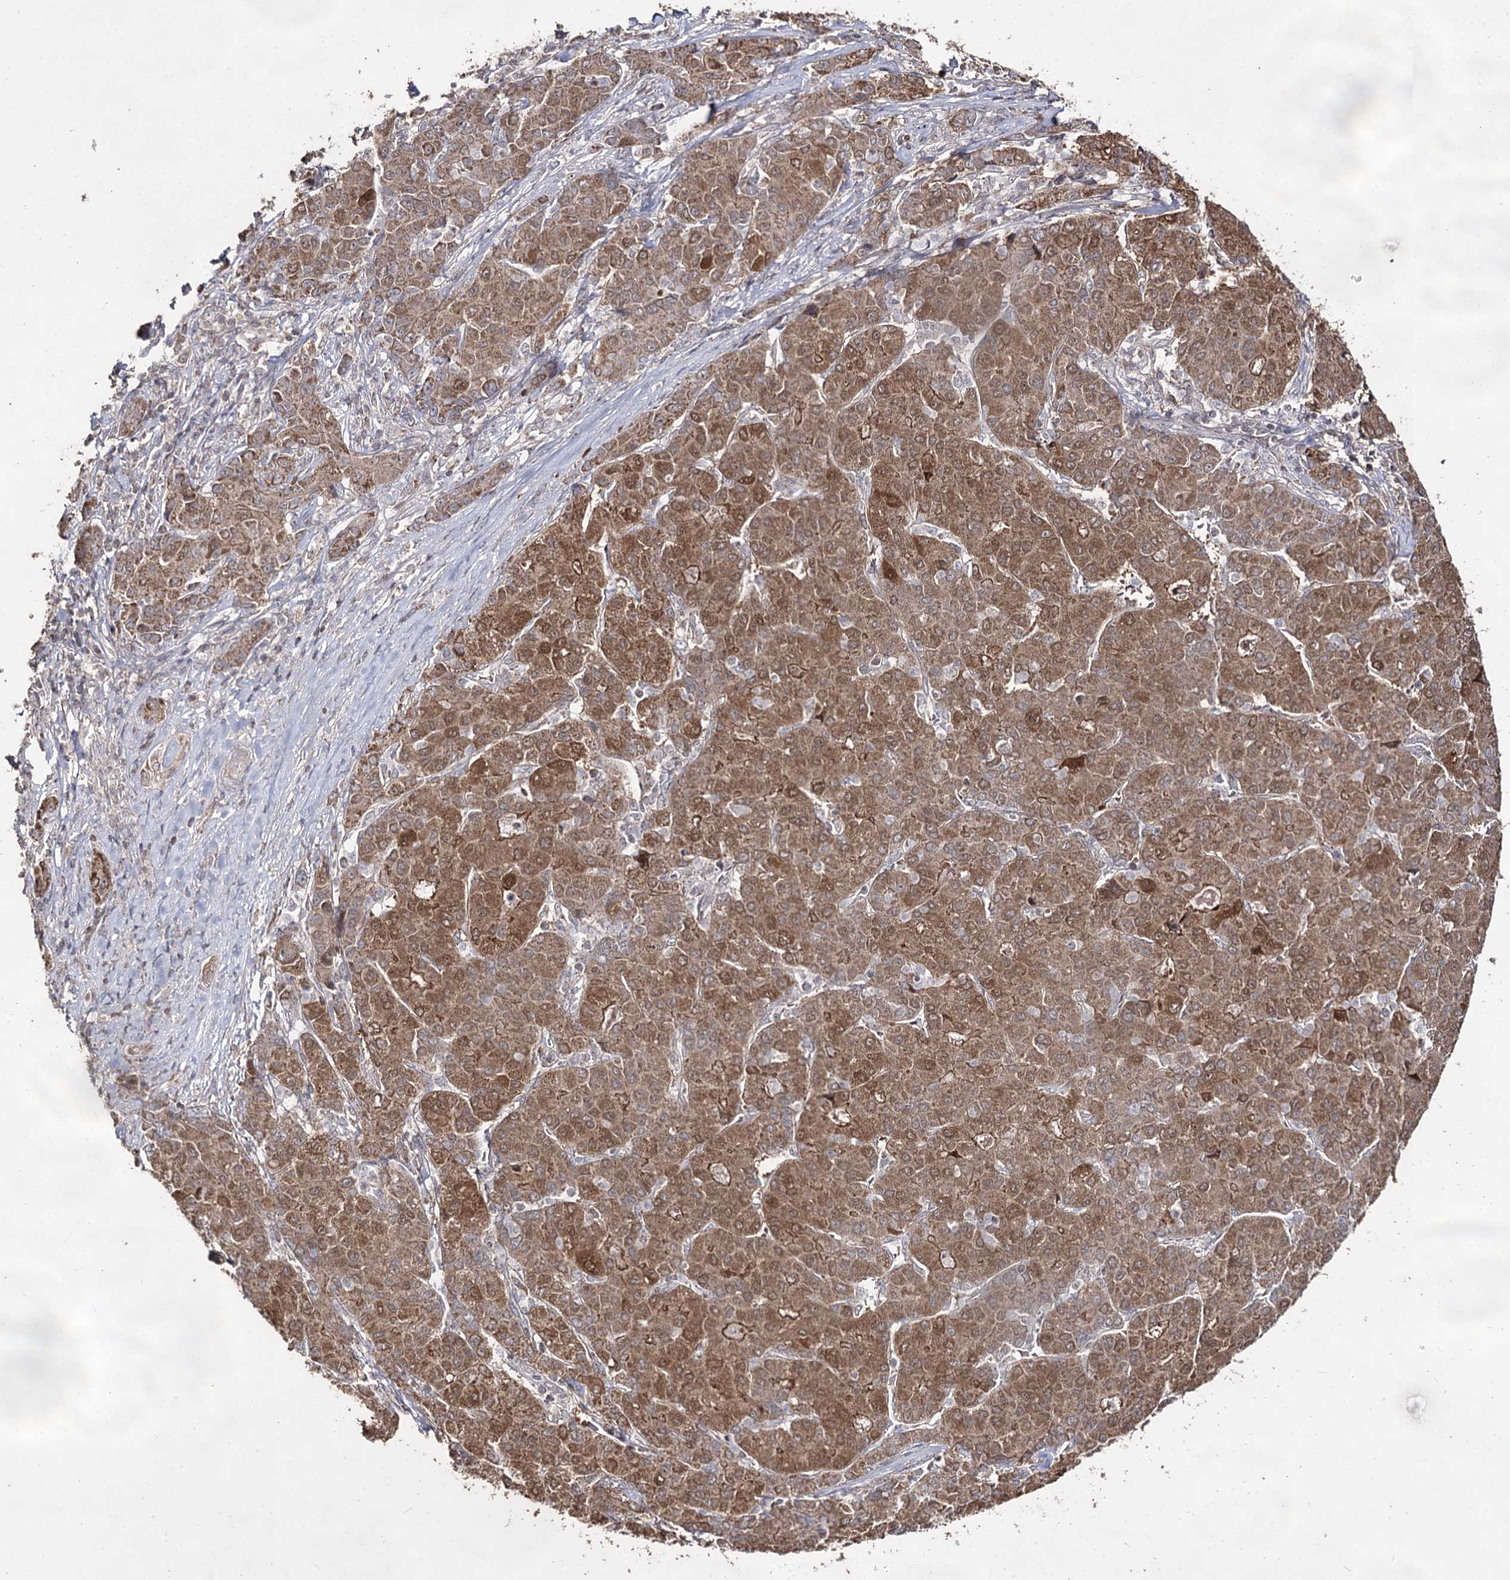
{"staining": {"intensity": "moderate", "quantity": ">75%", "location": "cytoplasmic/membranous,nuclear"}, "tissue": "liver cancer", "cell_type": "Tumor cells", "image_type": "cancer", "snomed": [{"axis": "morphology", "description": "Carcinoma, Hepatocellular, NOS"}, {"axis": "topography", "description": "Liver"}], "caption": "Tumor cells show medium levels of moderate cytoplasmic/membranous and nuclear expression in about >75% of cells in human liver hepatocellular carcinoma. The staining is performed using DAB brown chromogen to label protein expression. The nuclei are counter-stained blue using hematoxylin.", "gene": "ACTR6", "patient": {"sex": "male", "age": 65}}